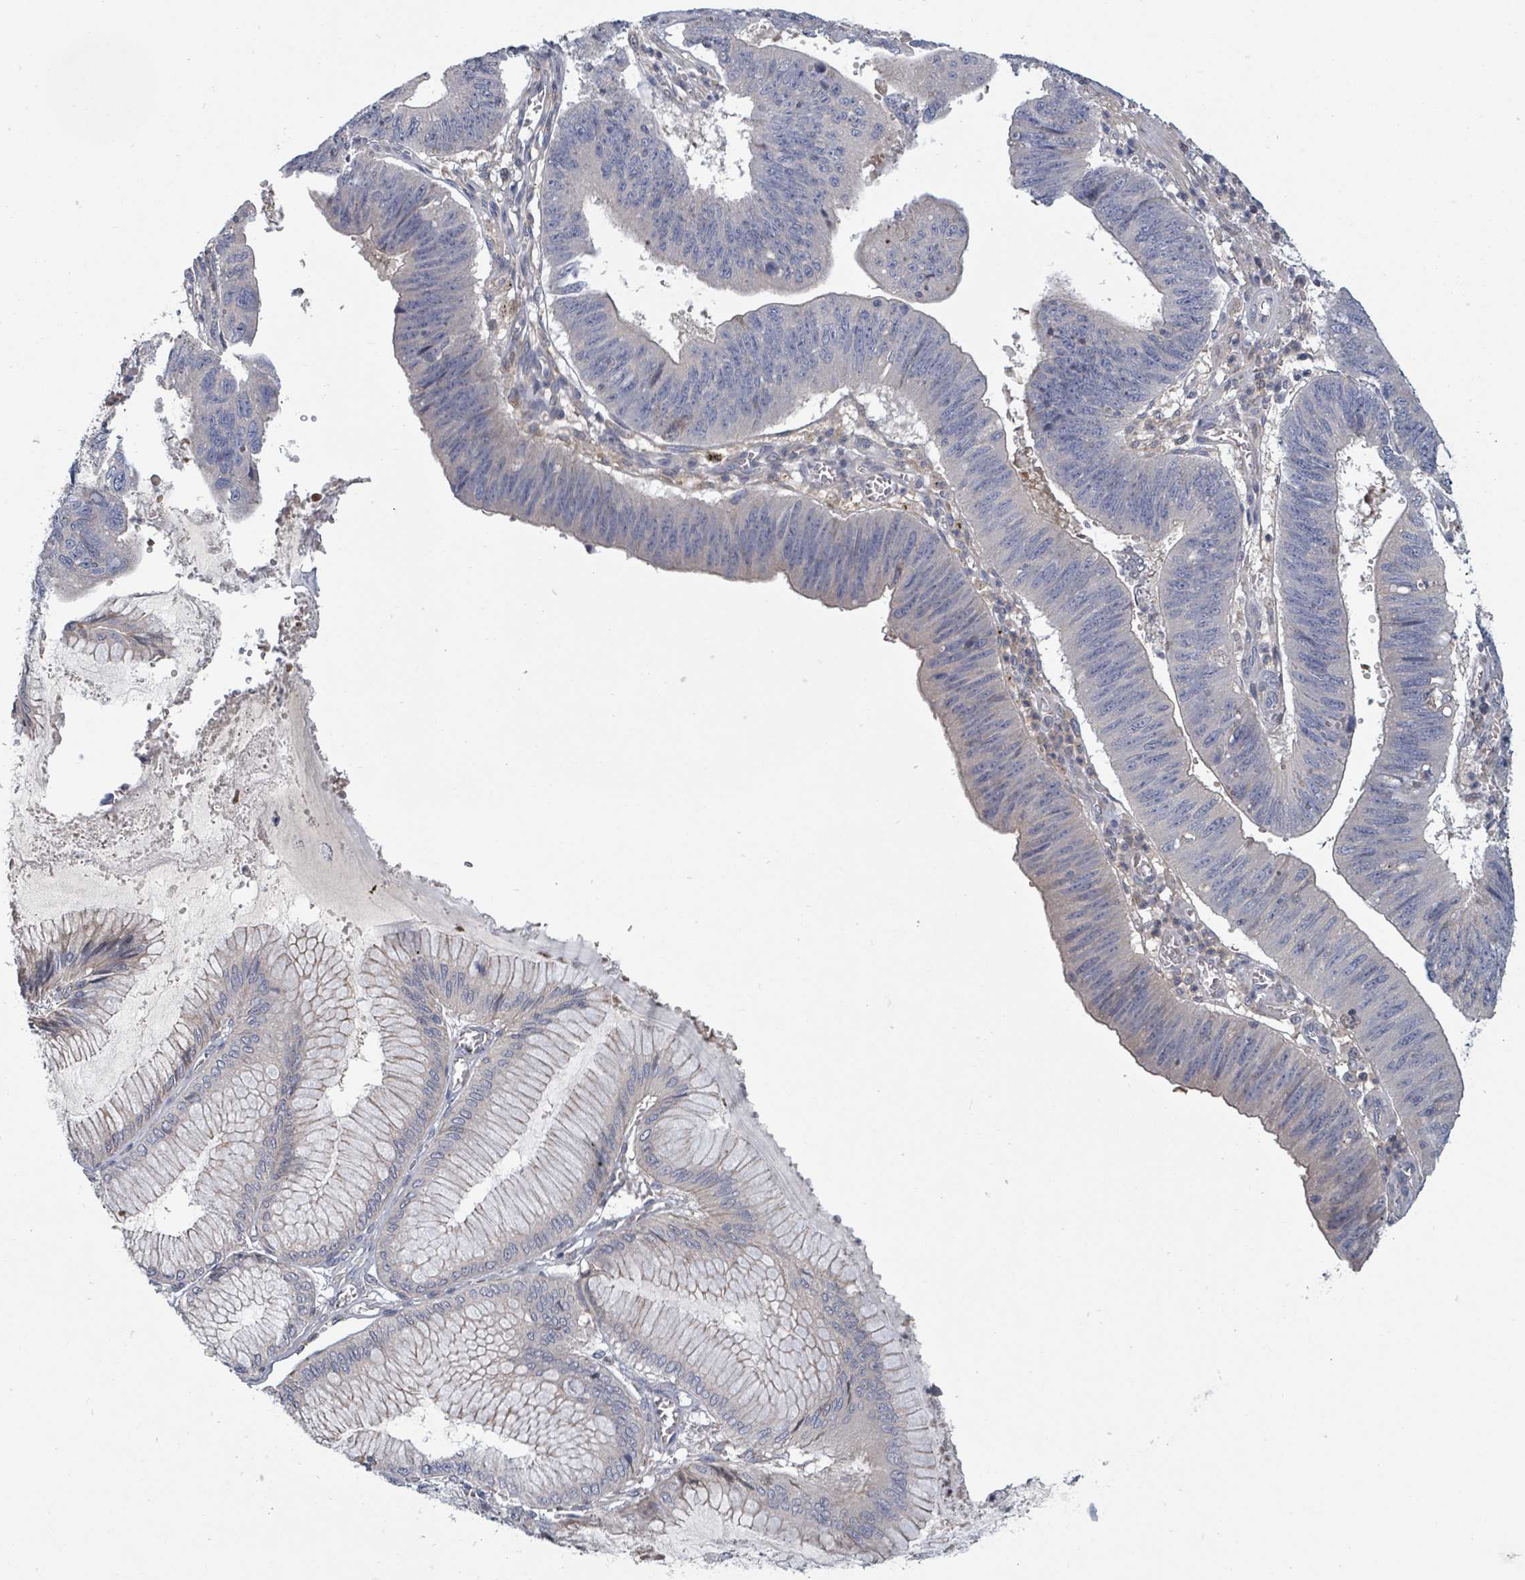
{"staining": {"intensity": "negative", "quantity": "none", "location": "none"}, "tissue": "stomach cancer", "cell_type": "Tumor cells", "image_type": "cancer", "snomed": [{"axis": "morphology", "description": "Adenocarcinoma, NOS"}, {"axis": "topography", "description": "Stomach"}], "caption": "There is no significant expression in tumor cells of stomach cancer.", "gene": "GABBR1", "patient": {"sex": "male", "age": 59}}